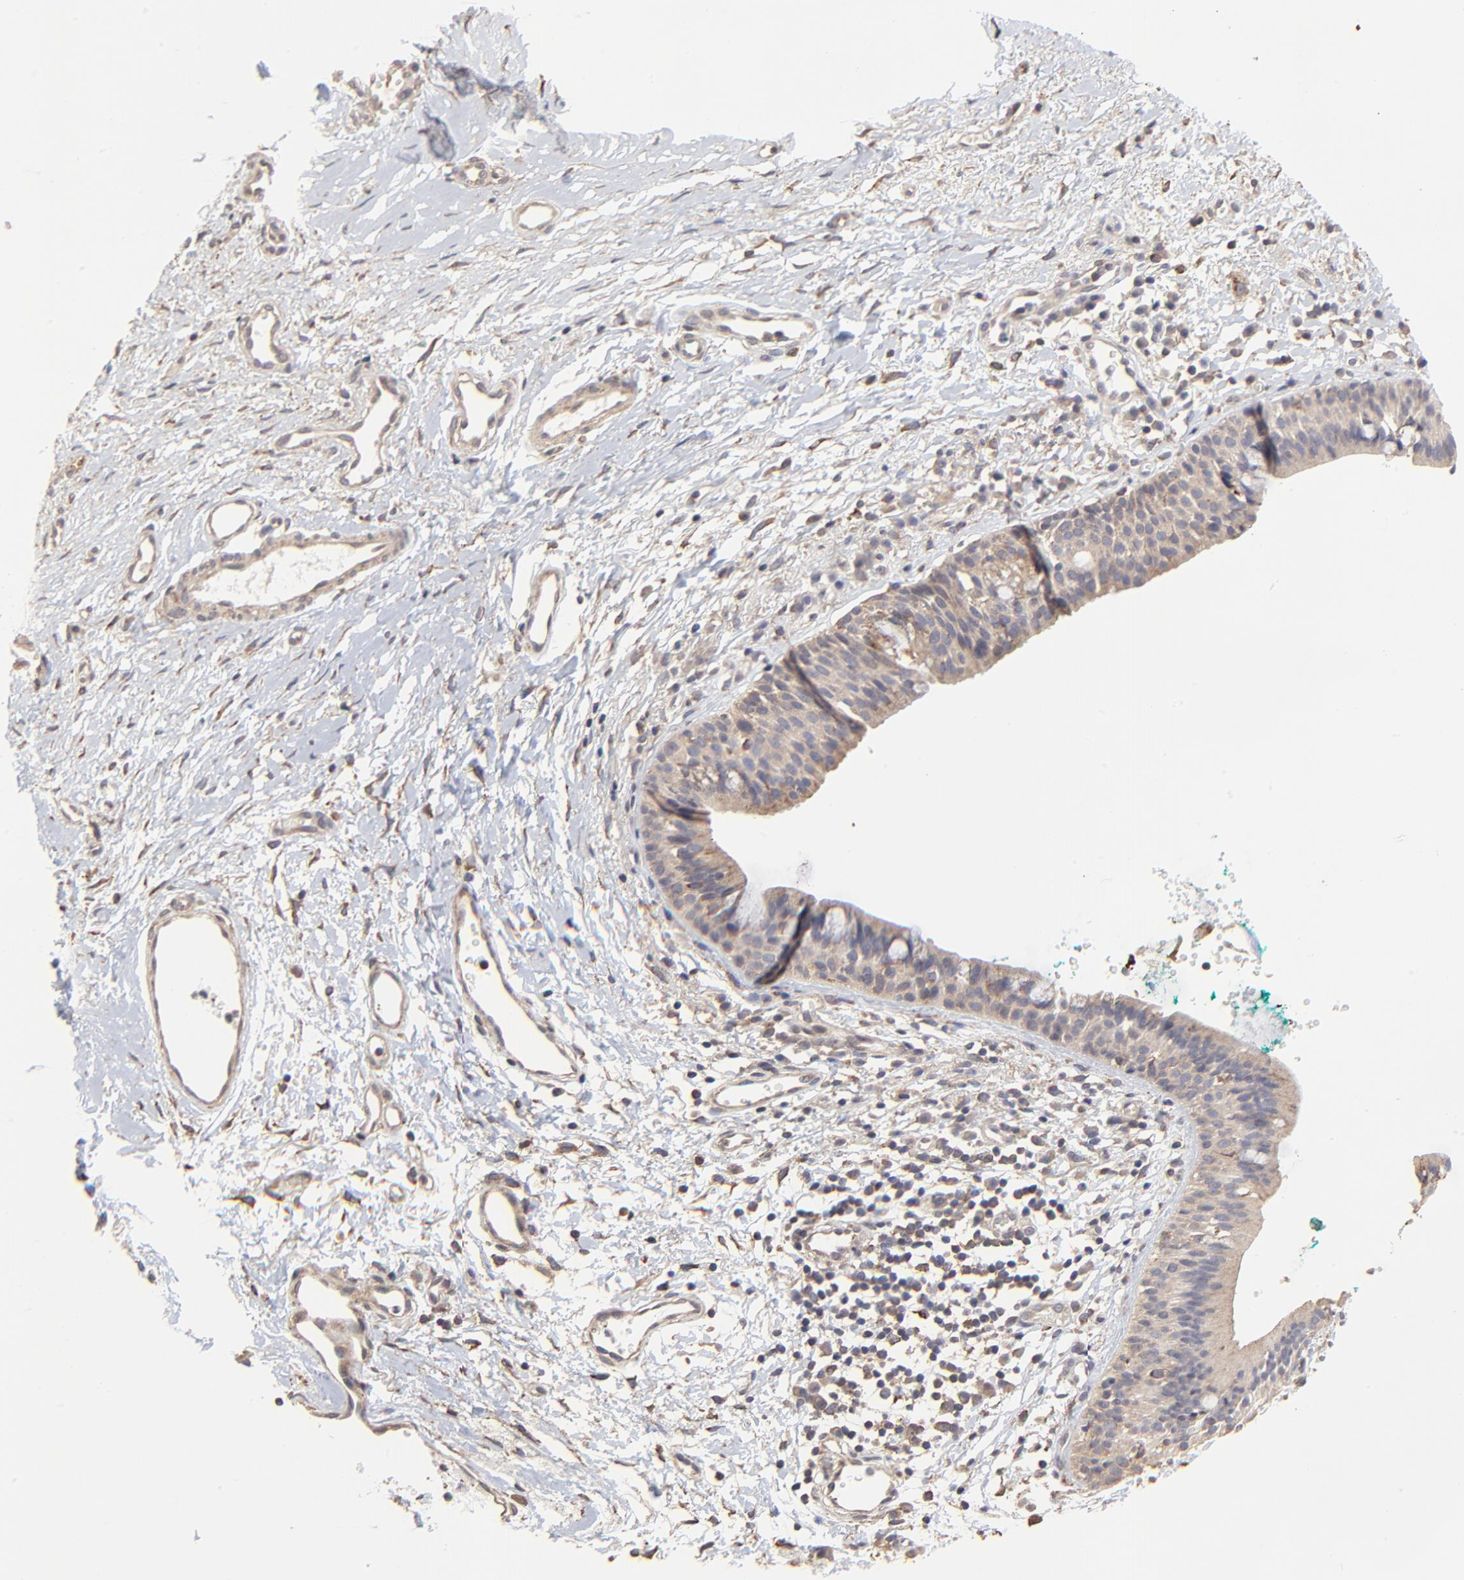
{"staining": {"intensity": "strong", "quantity": ">75%", "location": "cytoplasmic/membranous"}, "tissue": "nasopharynx", "cell_type": "Respiratory epithelial cells", "image_type": "normal", "snomed": [{"axis": "morphology", "description": "Normal tissue, NOS"}, {"axis": "morphology", "description": "Basal cell carcinoma"}, {"axis": "topography", "description": "Cartilage tissue"}, {"axis": "topography", "description": "Nasopharynx"}, {"axis": "topography", "description": "Oral tissue"}], "caption": "Immunohistochemistry staining of benign nasopharynx, which reveals high levels of strong cytoplasmic/membranous positivity in about >75% of respiratory epithelial cells indicating strong cytoplasmic/membranous protein positivity. The staining was performed using DAB (brown) for protein detection and nuclei were counterstained in hematoxylin (blue).", "gene": "ELP2", "patient": {"sex": "female", "age": 77}}